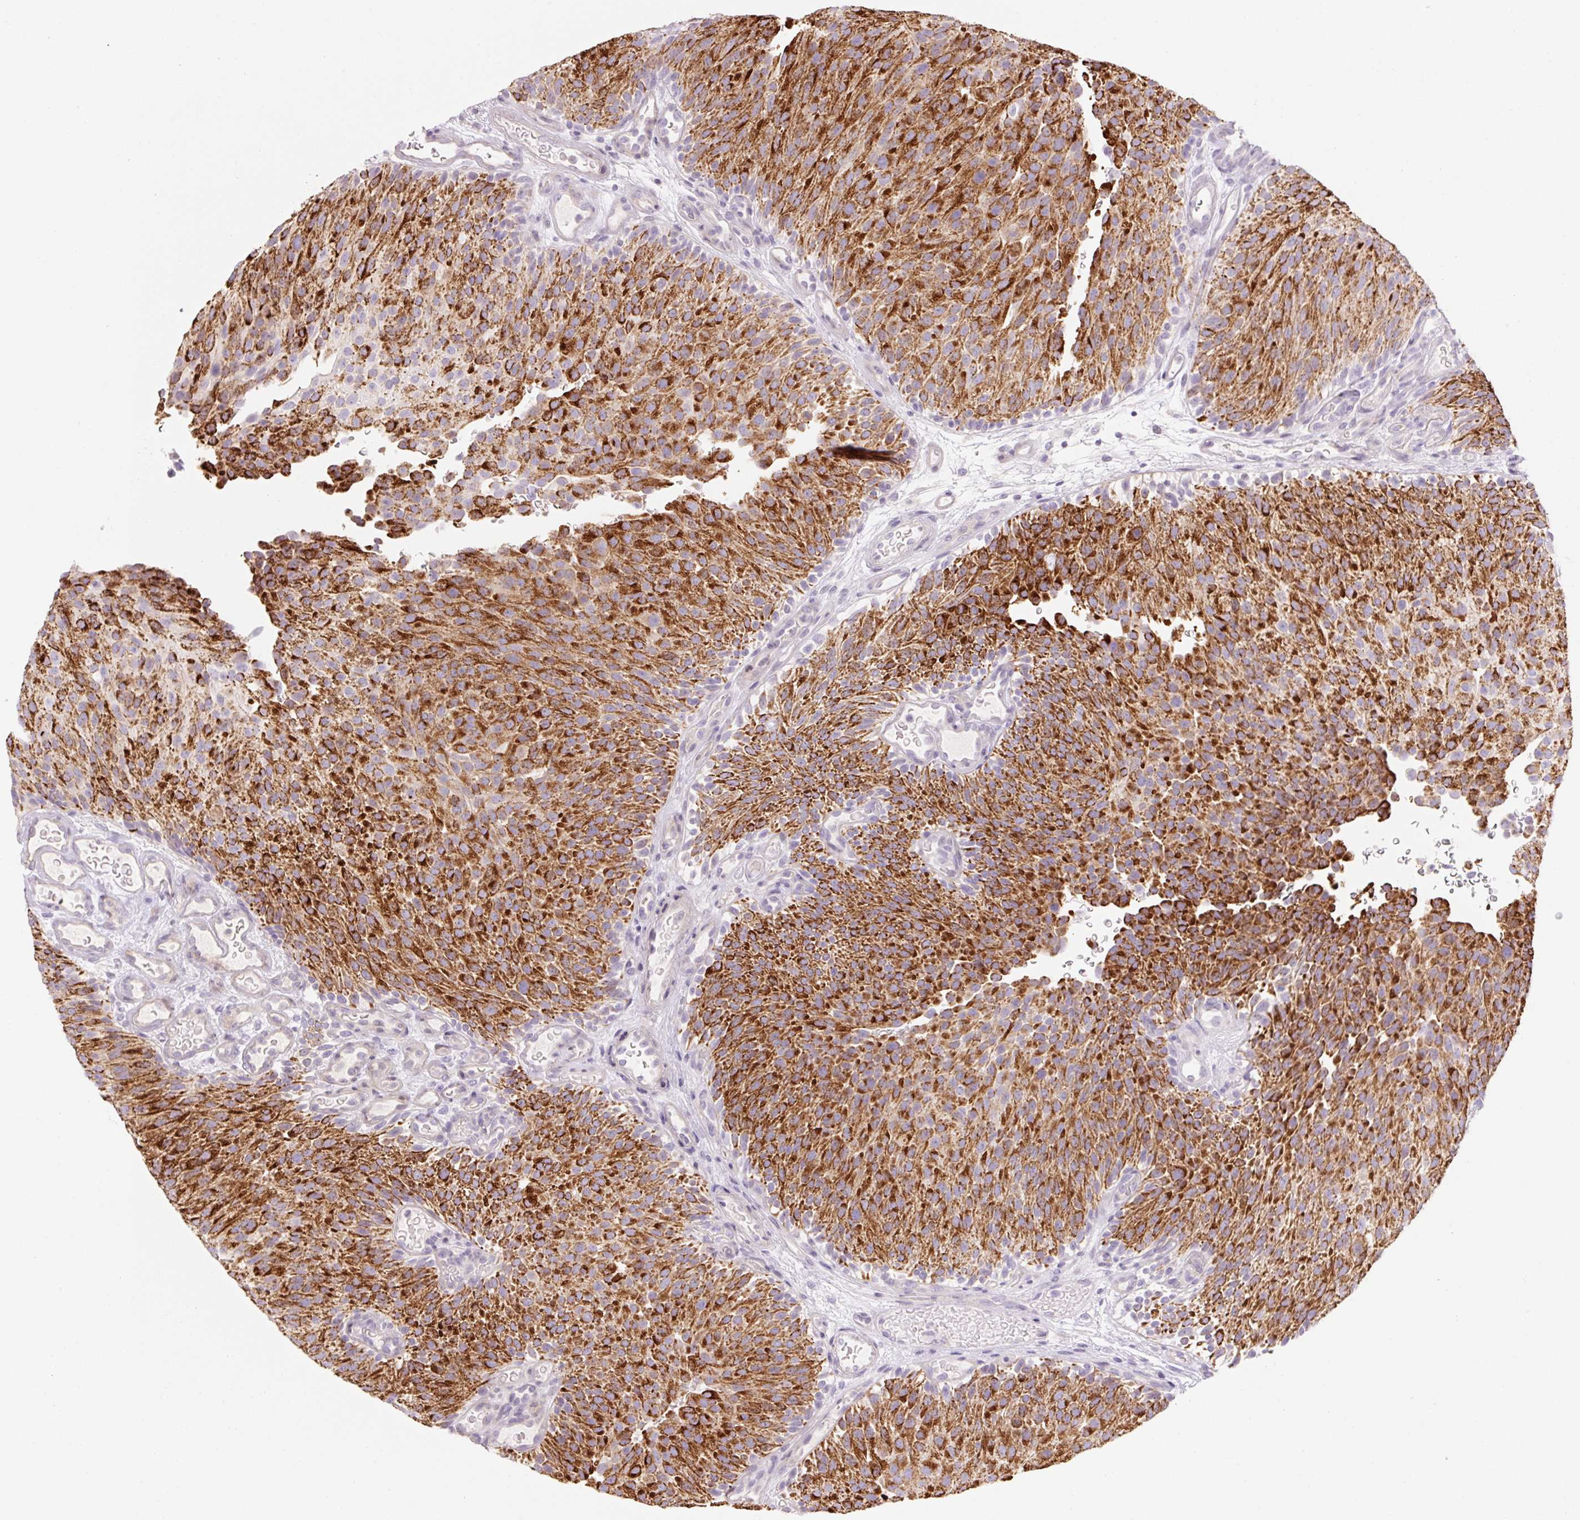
{"staining": {"intensity": "strong", "quantity": ">75%", "location": "cytoplasmic/membranous"}, "tissue": "urothelial cancer", "cell_type": "Tumor cells", "image_type": "cancer", "snomed": [{"axis": "morphology", "description": "Urothelial carcinoma, Low grade"}, {"axis": "topography", "description": "Urinary bladder"}], "caption": "The micrograph demonstrates a brown stain indicating the presence of a protein in the cytoplasmic/membranous of tumor cells in urothelial cancer.", "gene": "ZNF552", "patient": {"sex": "male", "age": 78}}